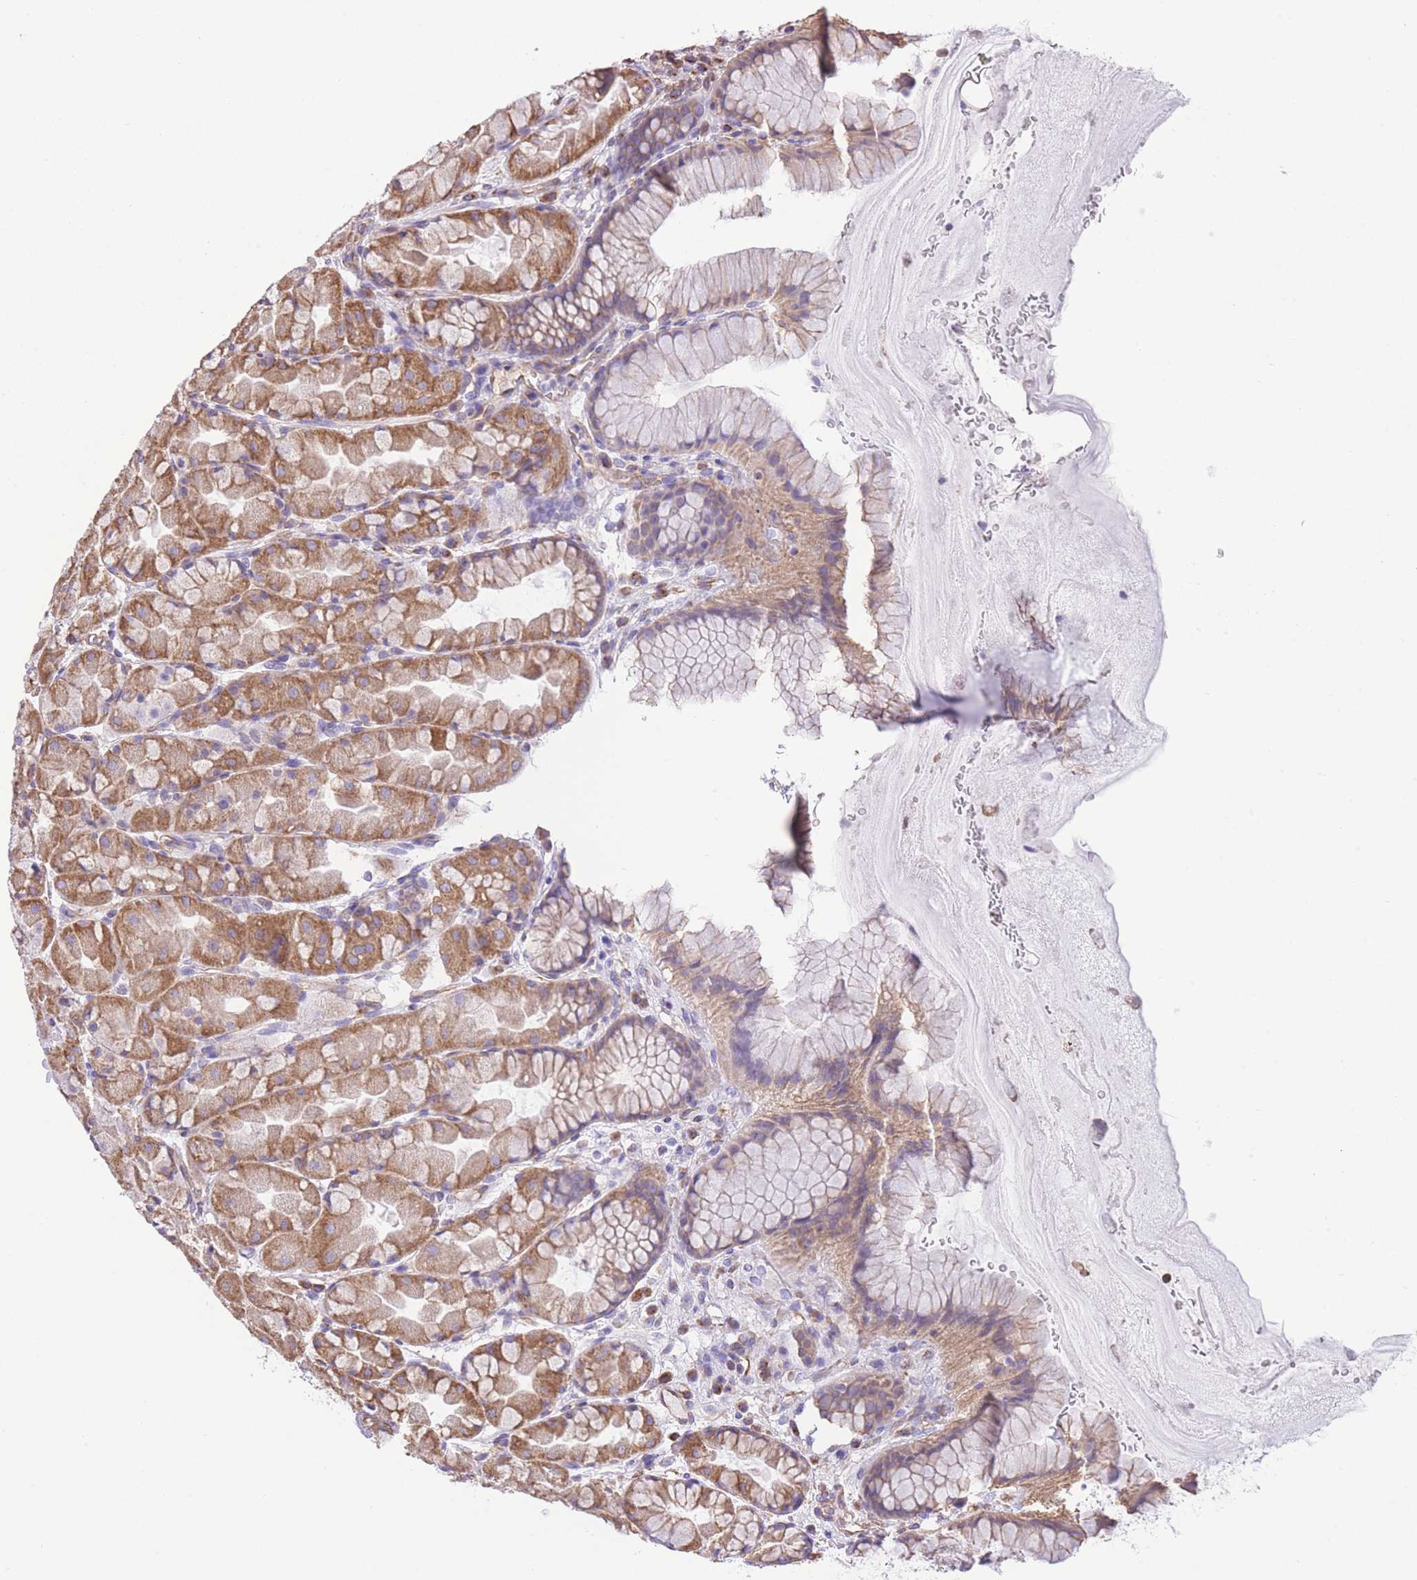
{"staining": {"intensity": "moderate", "quantity": ">75%", "location": "cytoplasmic/membranous"}, "tissue": "stomach", "cell_type": "Glandular cells", "image_type": "normal", "snomed": [{"axis": "morphology", "description": "Normal tissue, NOS"}, {"axis": "topography", "description": "Stomach"}], "caption": "Moderate cytoplasmic/membranous protein staining is present in about >75% of glandular cells in stomach.", "gene": "RHOU", "patient": {"sex": "male", "age": 57}}